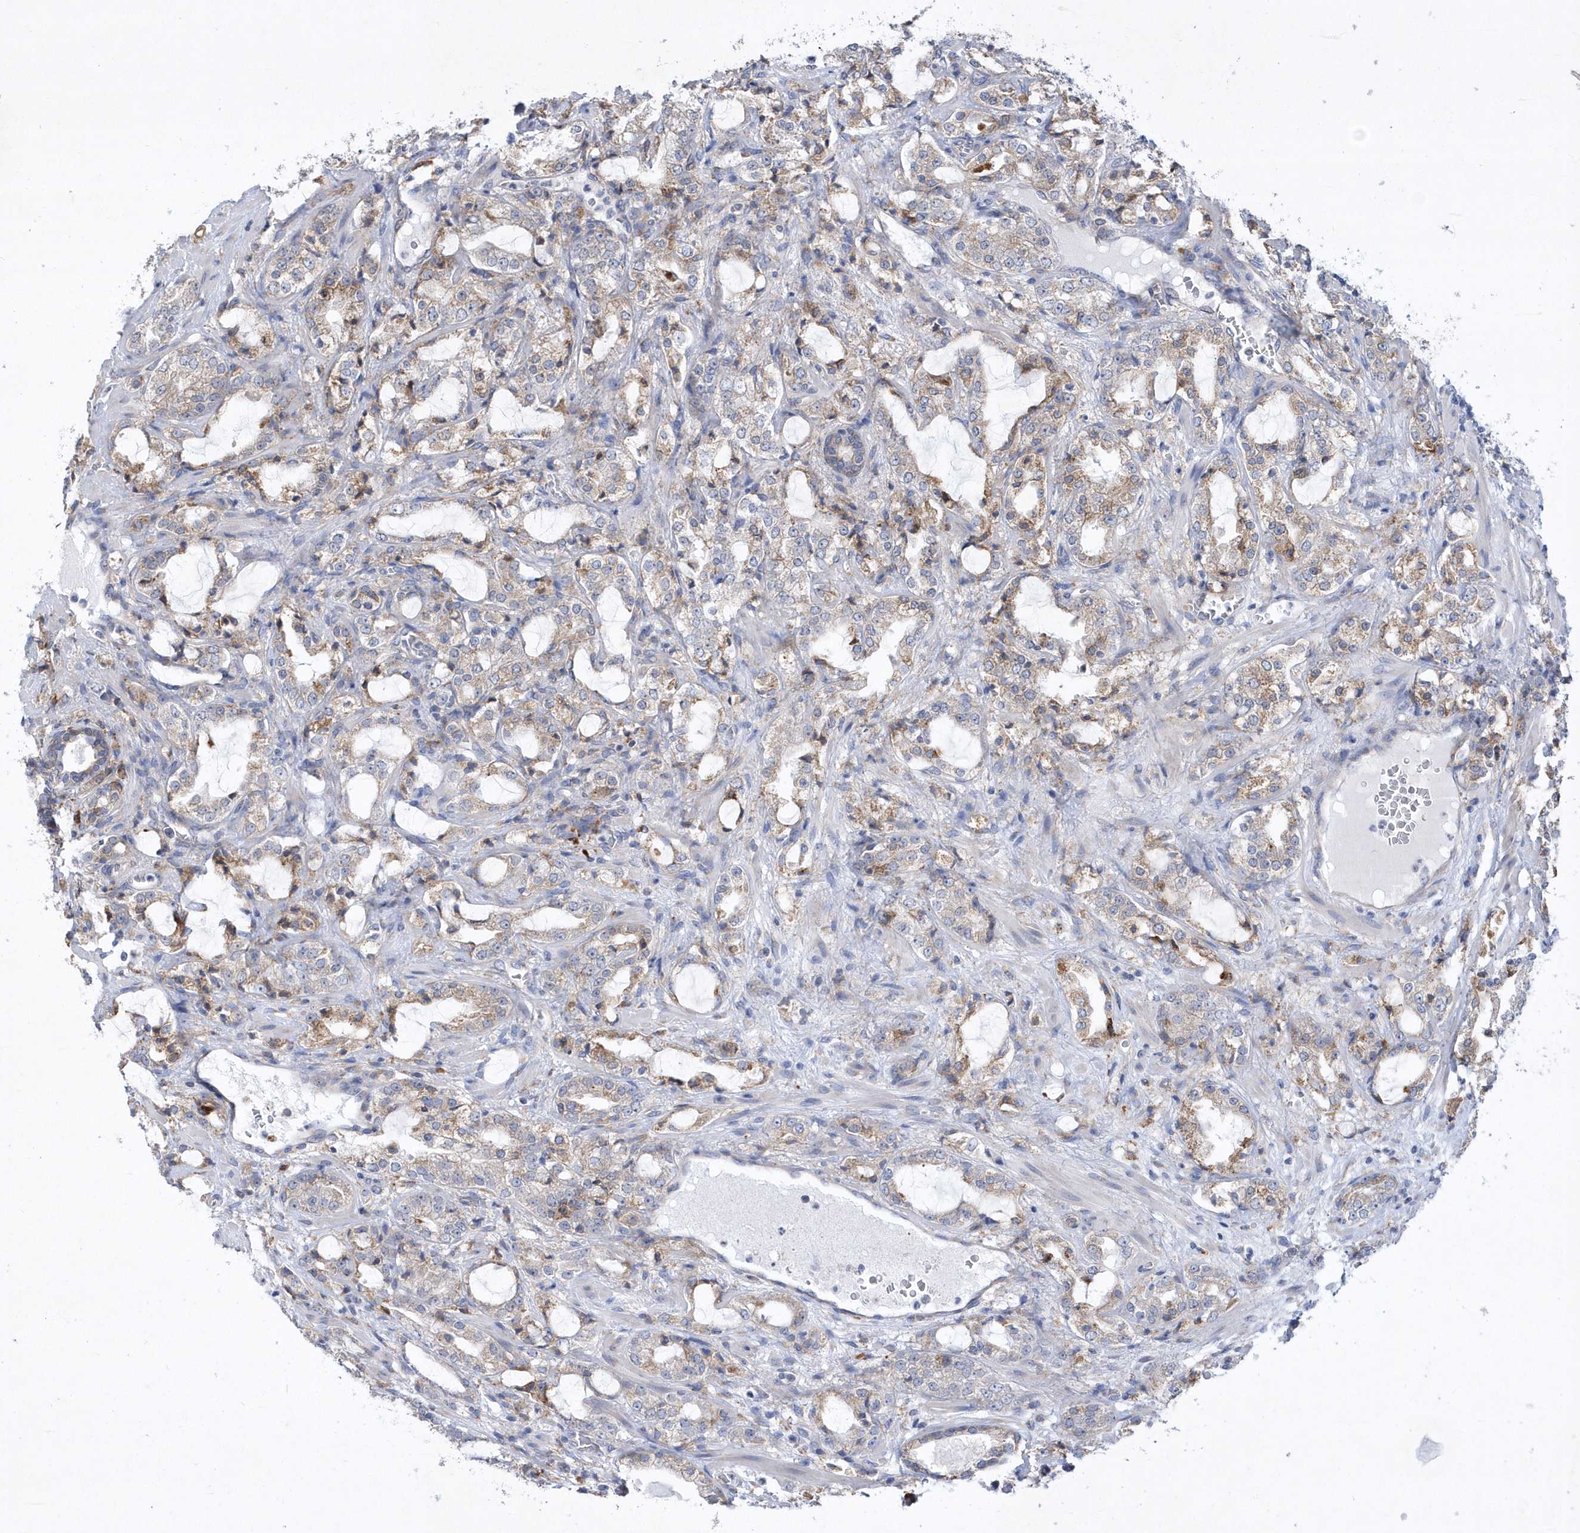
{"staining": {"intensity": "weak", "quantity": "<25%", "location": "cytoplasmic/membranous"}, "tissue": "prostate cancer", "cell_type": "Tumor cells", "image_type": "cancer", "snomed": [{"axis": "morphology", "description": "Adenocarcinoma, High grade"}, {"axis": "topography", "description": "Prostate"}], "caption": "There is no significant expression in tumor cells of prostate cancer (high-grade adenocarcinoma).", "gene": "MED31", "patient": {"sex": "male", "age": 64}}